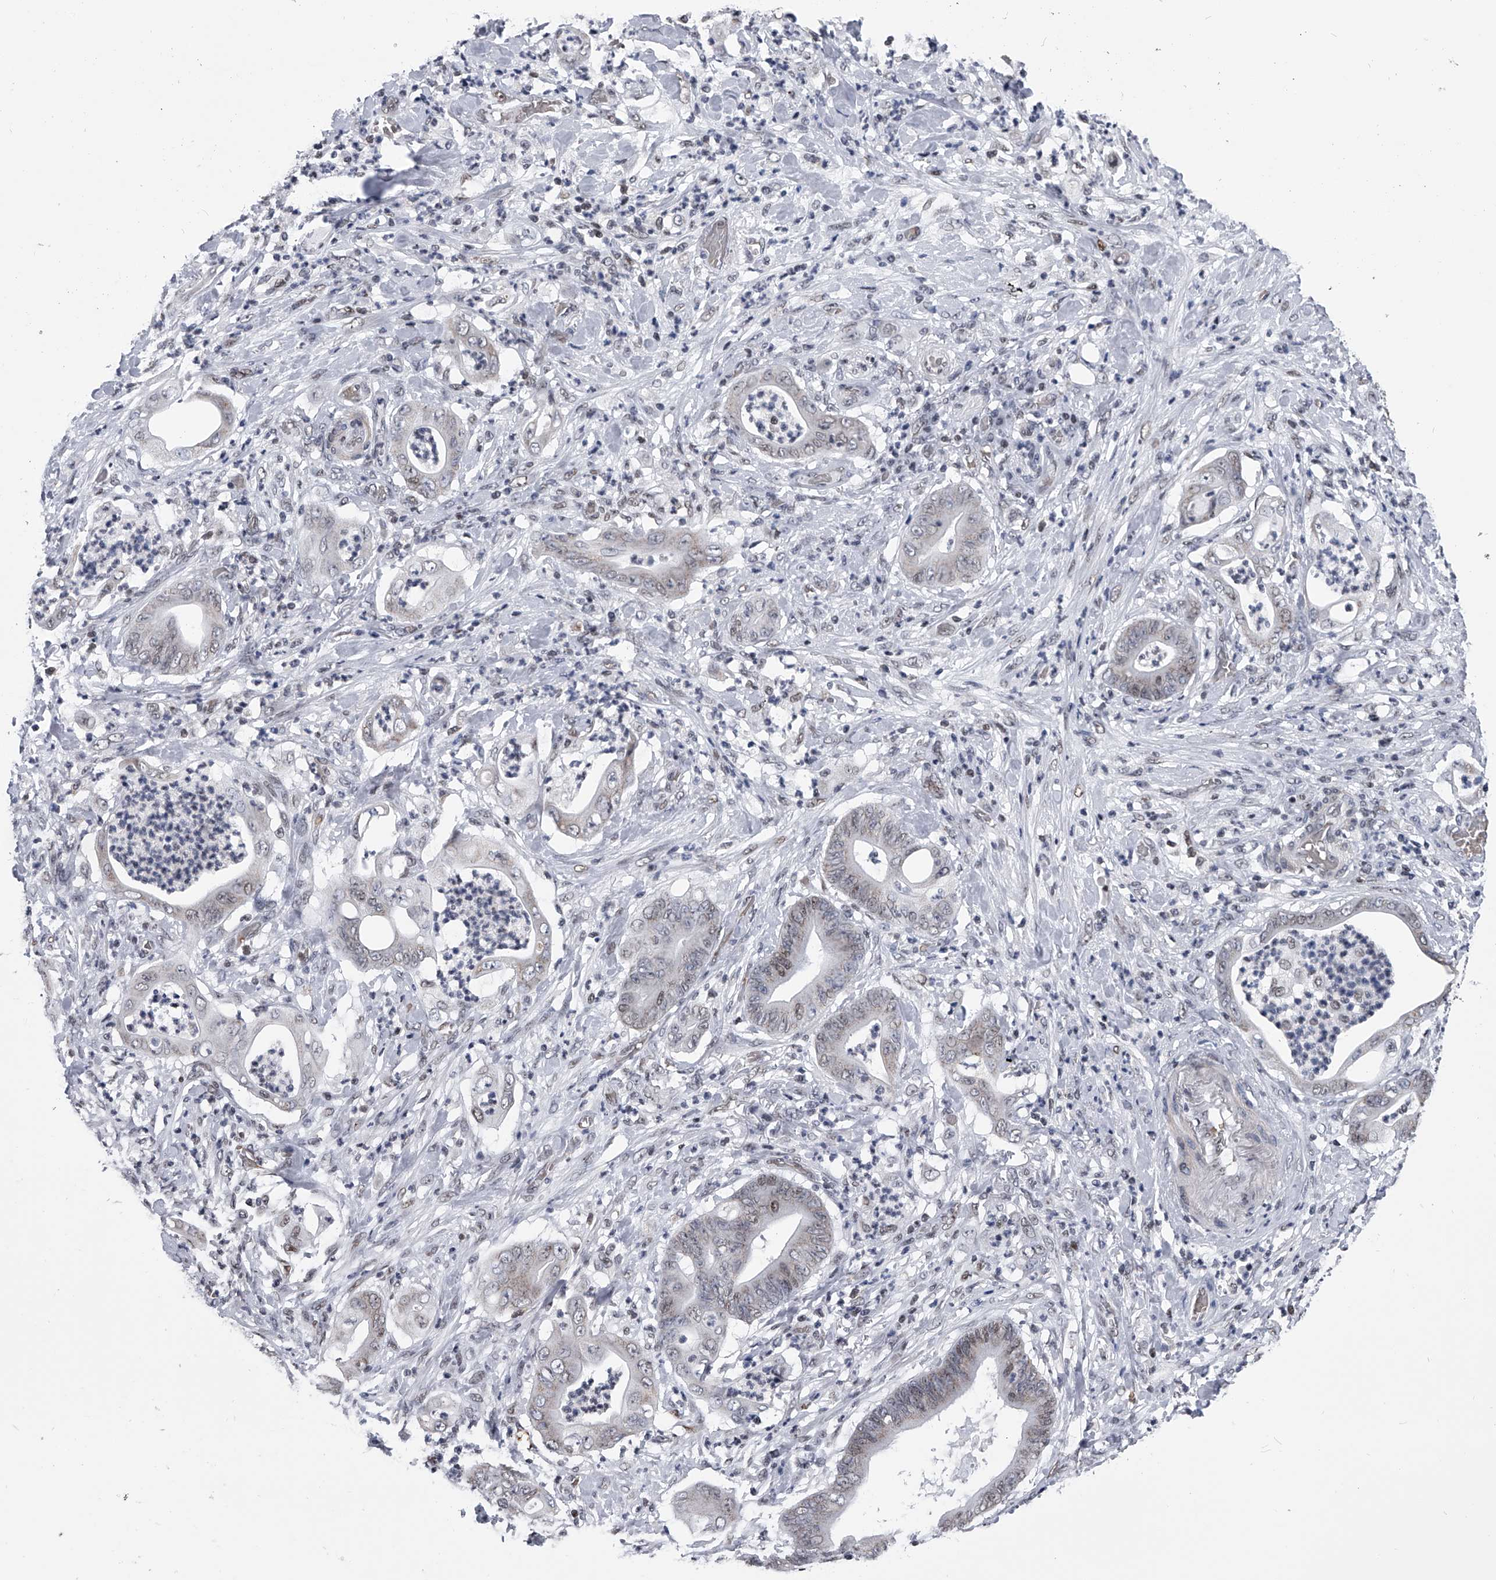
{"staining": {"intensity": "weak", "quantity": "25%-75%", "location": "nuclear"}, "tissue": "stomach cancer", "cell_type": "Tumor cells", "image_type": "cancer", "snomed": [{"axis": "morphology", "description": "Adenocarcinoma, NOS"}, {"axis": "topography", "description": "Stomach"}], "caption": "Weak nuclear expression for a protein is identified in about 25%-75% of tumor cells of adenocarcinoma (stomach) using immunohistochemistry.", "gene": "SIM2", "patient": {"sex": "female", "age": 73}}